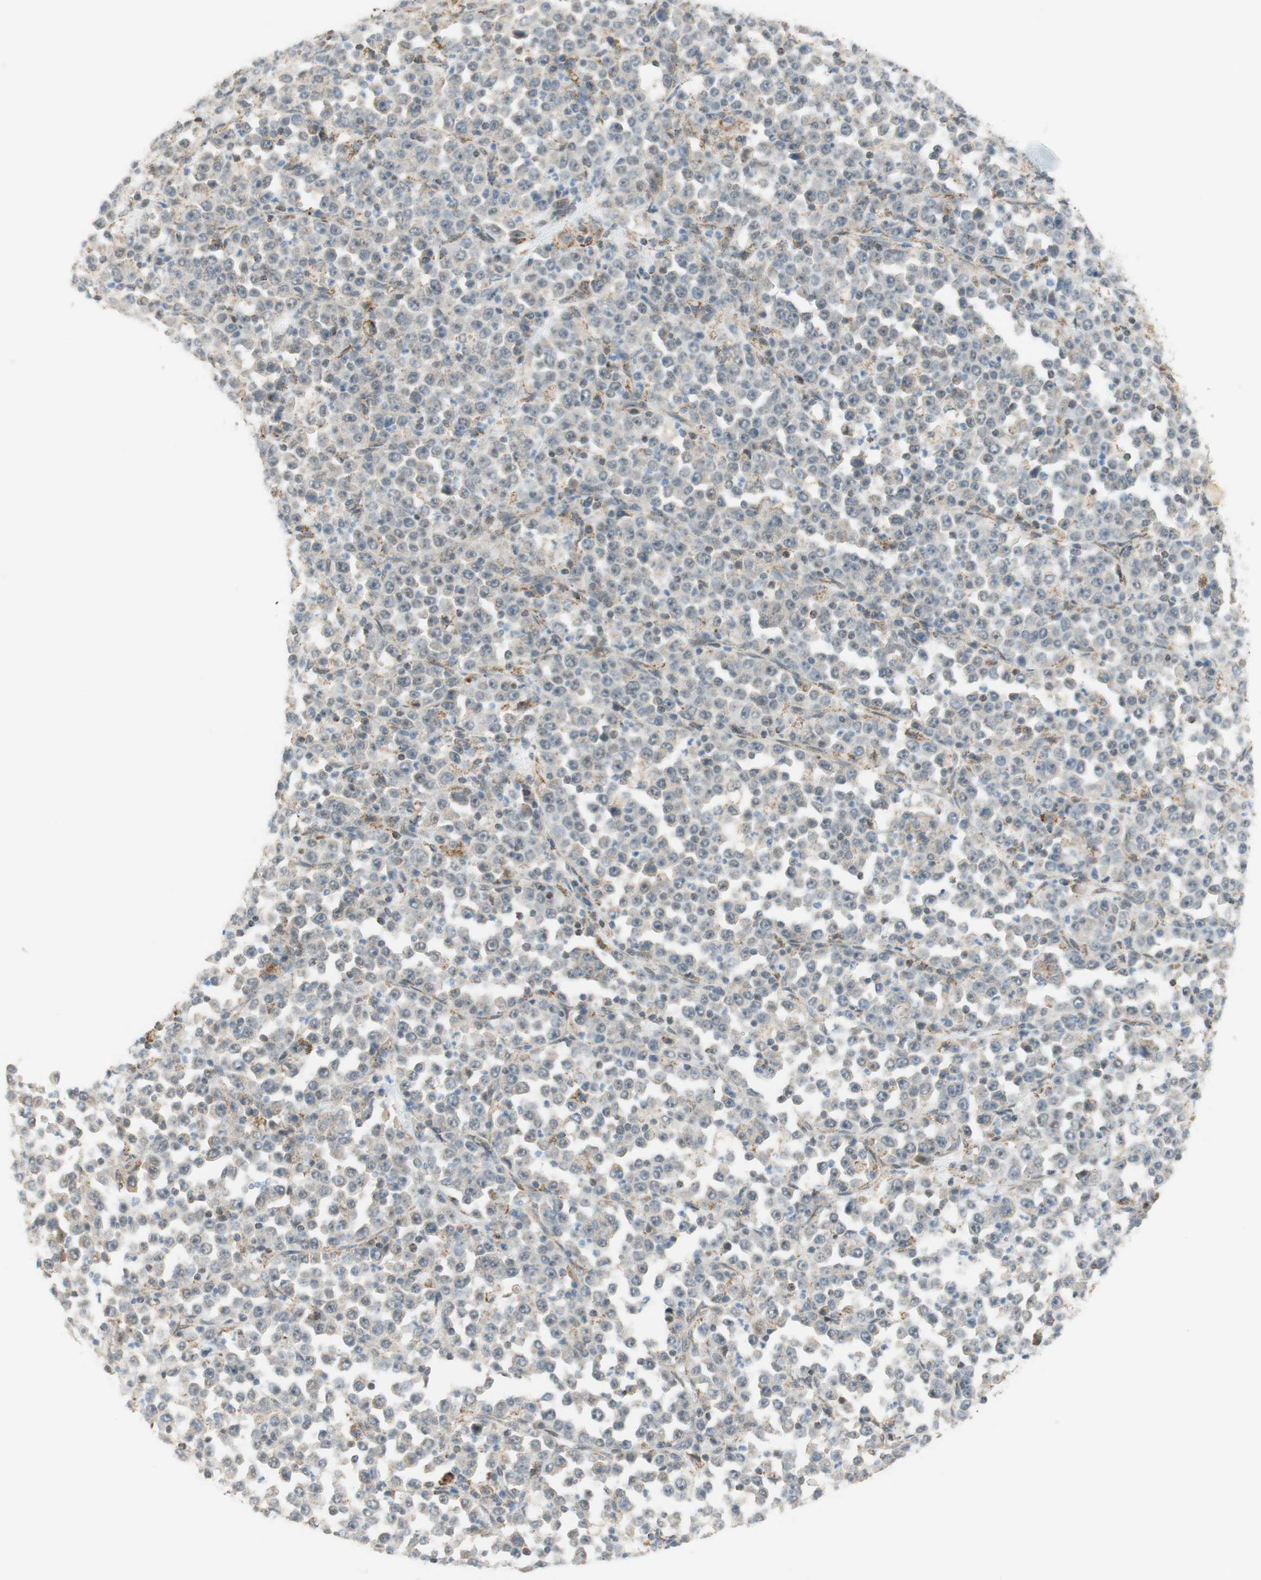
{"staining": {"intensity": "negative", "quantity": "none", "location": "none"}, "tissue": "stomach cancer", "cell_type": "Tumor cells", "image_type": "cancer", "snomed": [{"axis": "morphology", "description": "Normal tissue, NOS"}, {"axis": "morphology", "description": "Adenocarcinoma, NOS"}, {"axis": "topography", "description": "Stomach, upper"}, {"axis": "topography", "description": "Stomach"}], "caption": "The photomicrograph demonstrates no significant expression in tumor cells of stomach cancer (adenocarcinoma).", "gene": "ZNF782", "patient": {"sex": "male", "age": 59}}